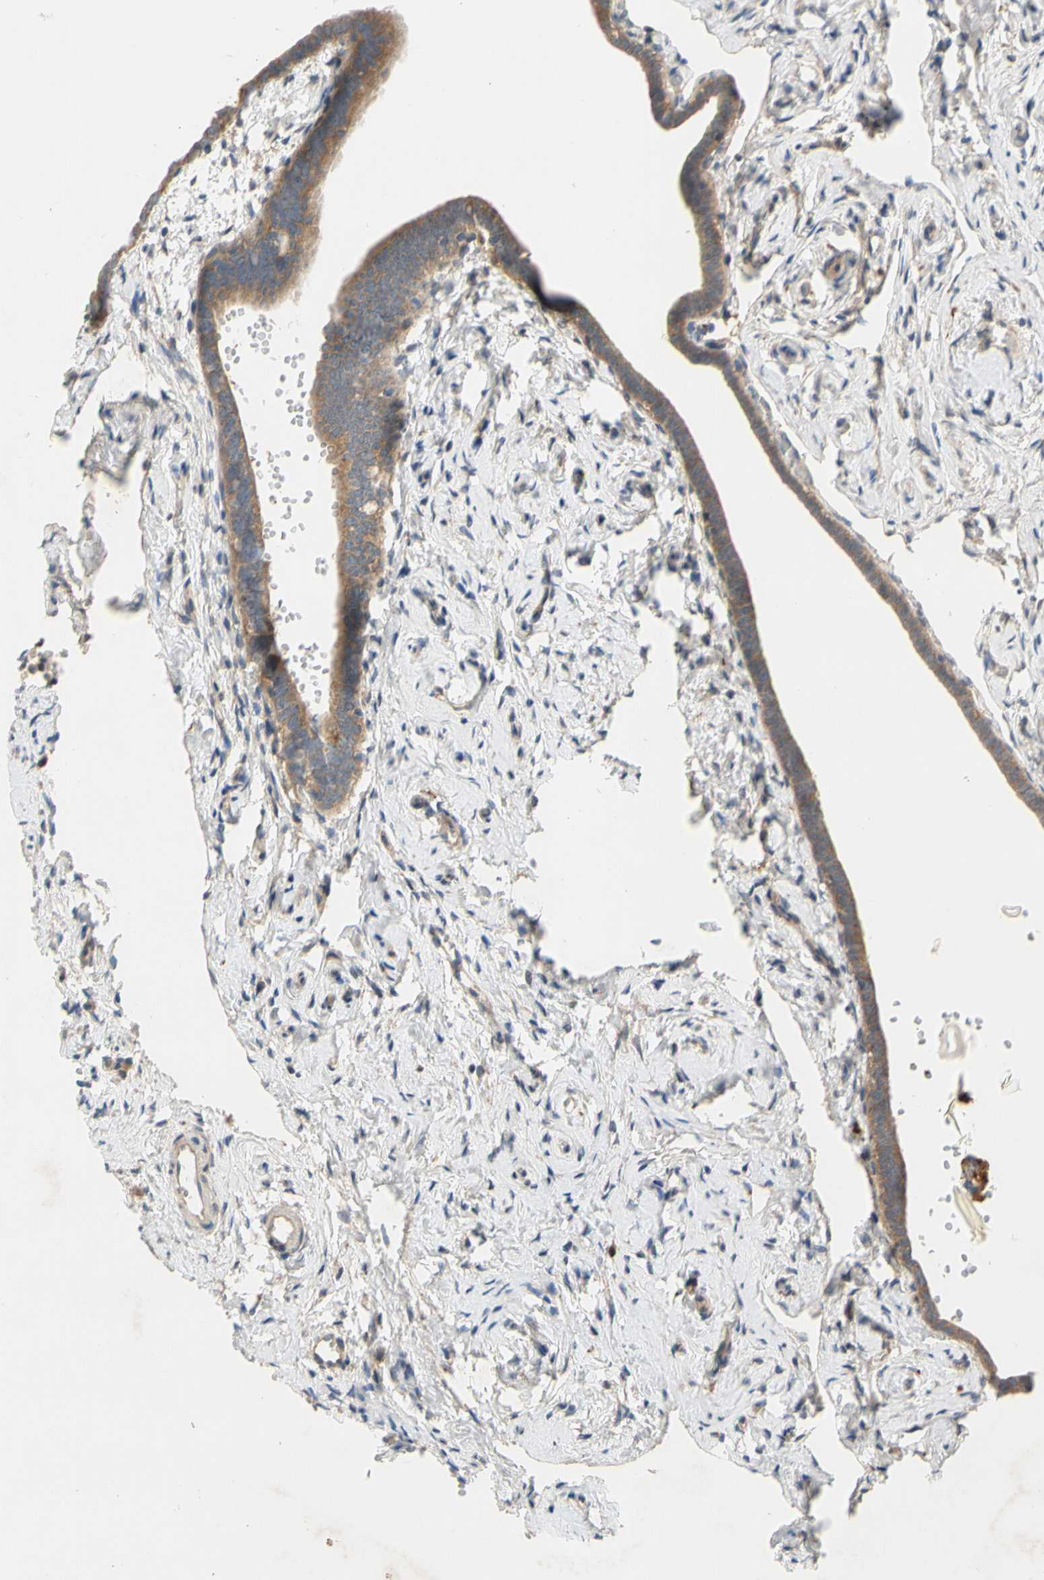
{"staining": {"intensity": "moderate", "quantity": ">75%", "location": "cytoplasmic/membranous"}, "tissue": "fallopian tube", "cell_type": "Glandular cells", "image_type": "normal", "snomed": [{"axis": "morphology", "description": "Normal tissue, NOS"}, {"axis": "topography", "description": "Fallopian tube"}], "caption": "Protein staining exhibits moderate cytoplasmic/membranous expression in approximately >75% of glandular cells in benign fallopian tube. The staining is performed using DAB brown chromogen to label protein expression. The nuclei are counter-stained blue using hematoxylin.", "gene": "MBTPS2", "patient": {"sex": "female", "age": 71}}